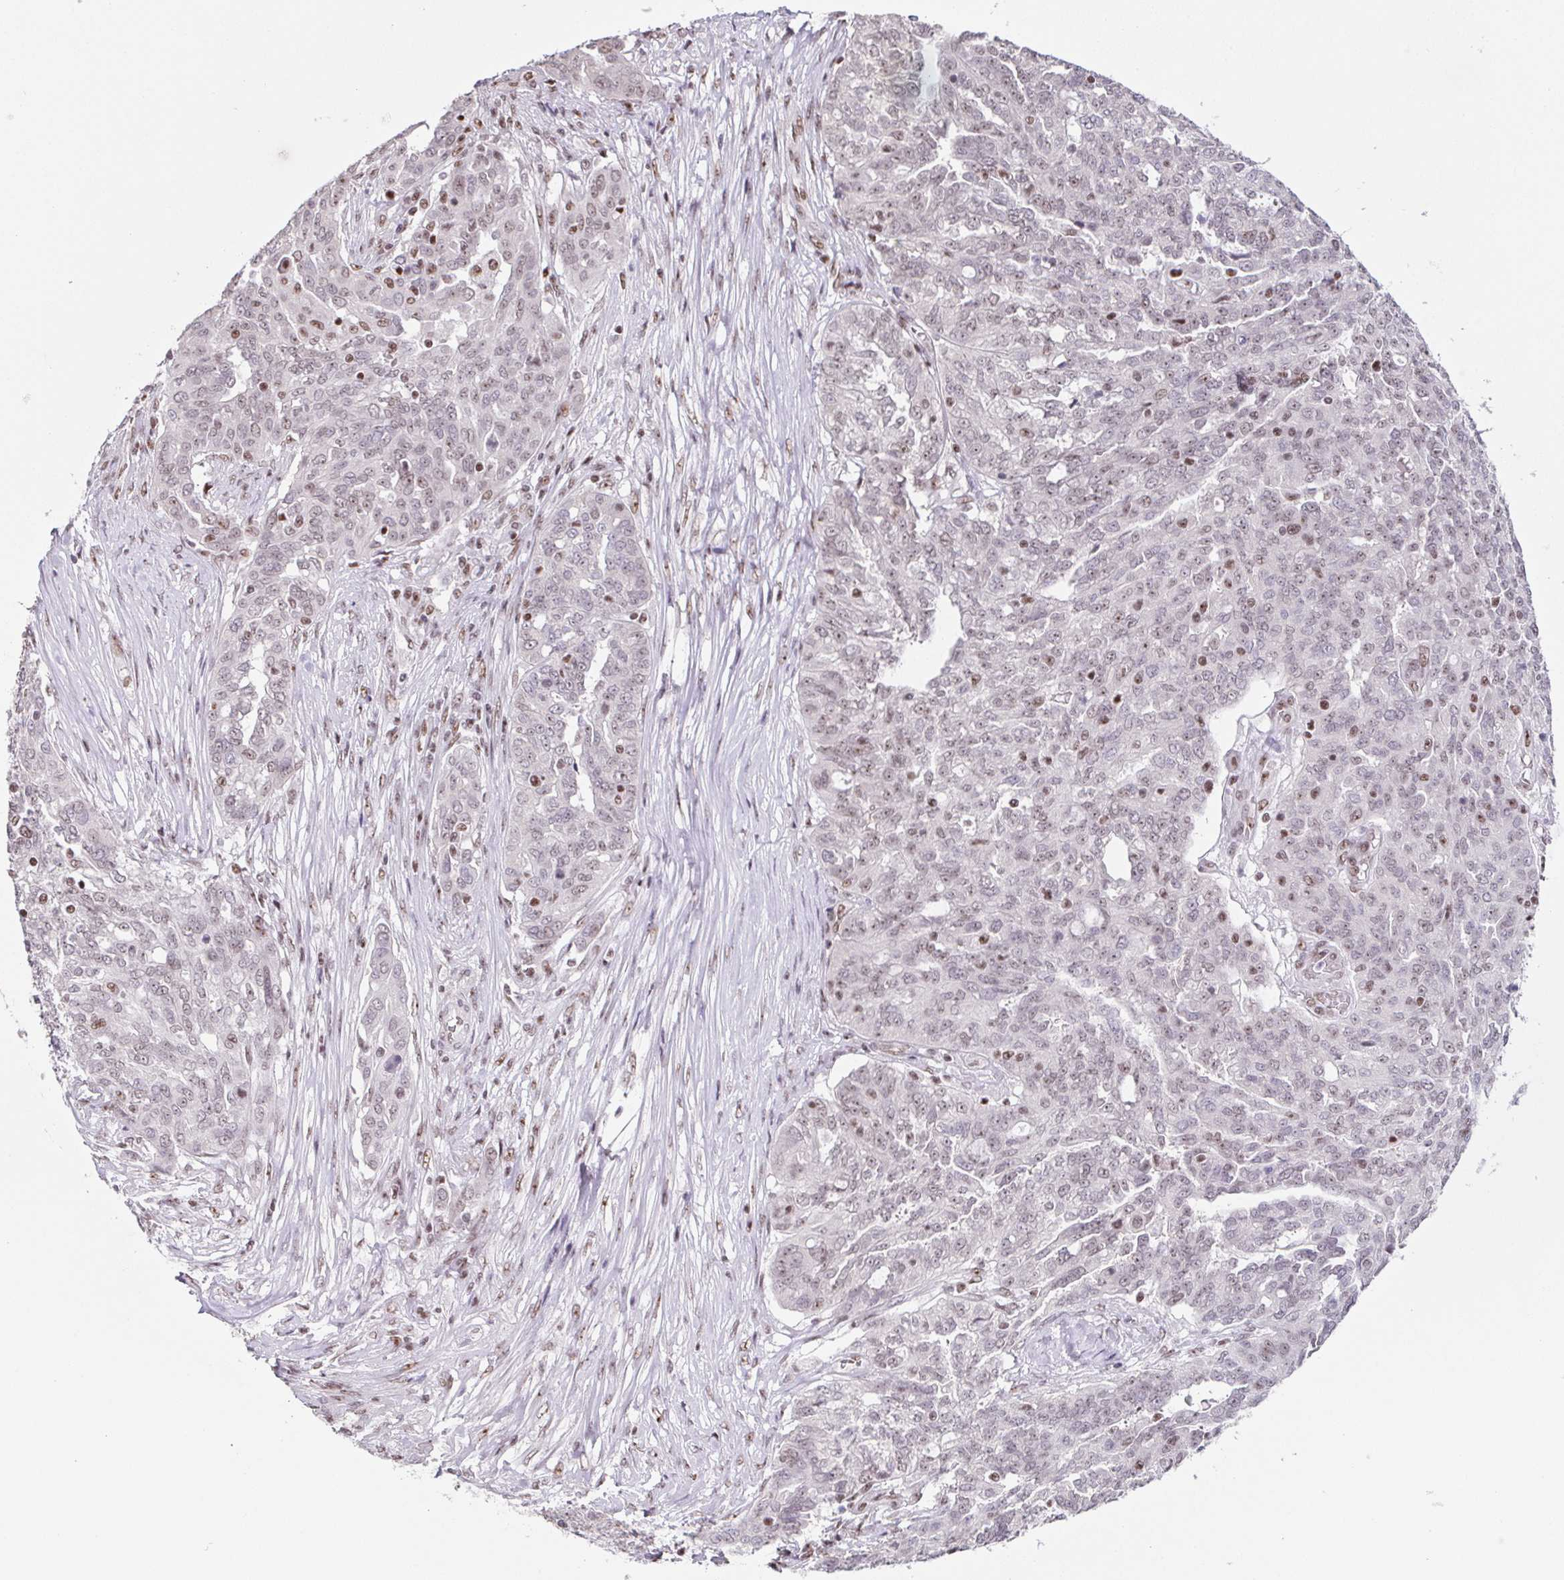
{"staining": {"intensity": "weak", "quantity": ">75%", "location": "nuclear"}, "tissue": "ovarian cancer", "cell_type": "Tumor cells", "image_type": "cancer", "snomed": [{"axis": "morphology", "description": "Cystadenocarcinoma, serous, NOS"}, {"axis": "topography", "description": "Ovary"}], "caption": "A photomicrograph of human serous cystadenocarcinoma (ovarian) stained for a protein reveals weak nuclear brown staining in tumor cells.", "gene": "ZNF800", "patient": {"sex": "female", "age": 67}}